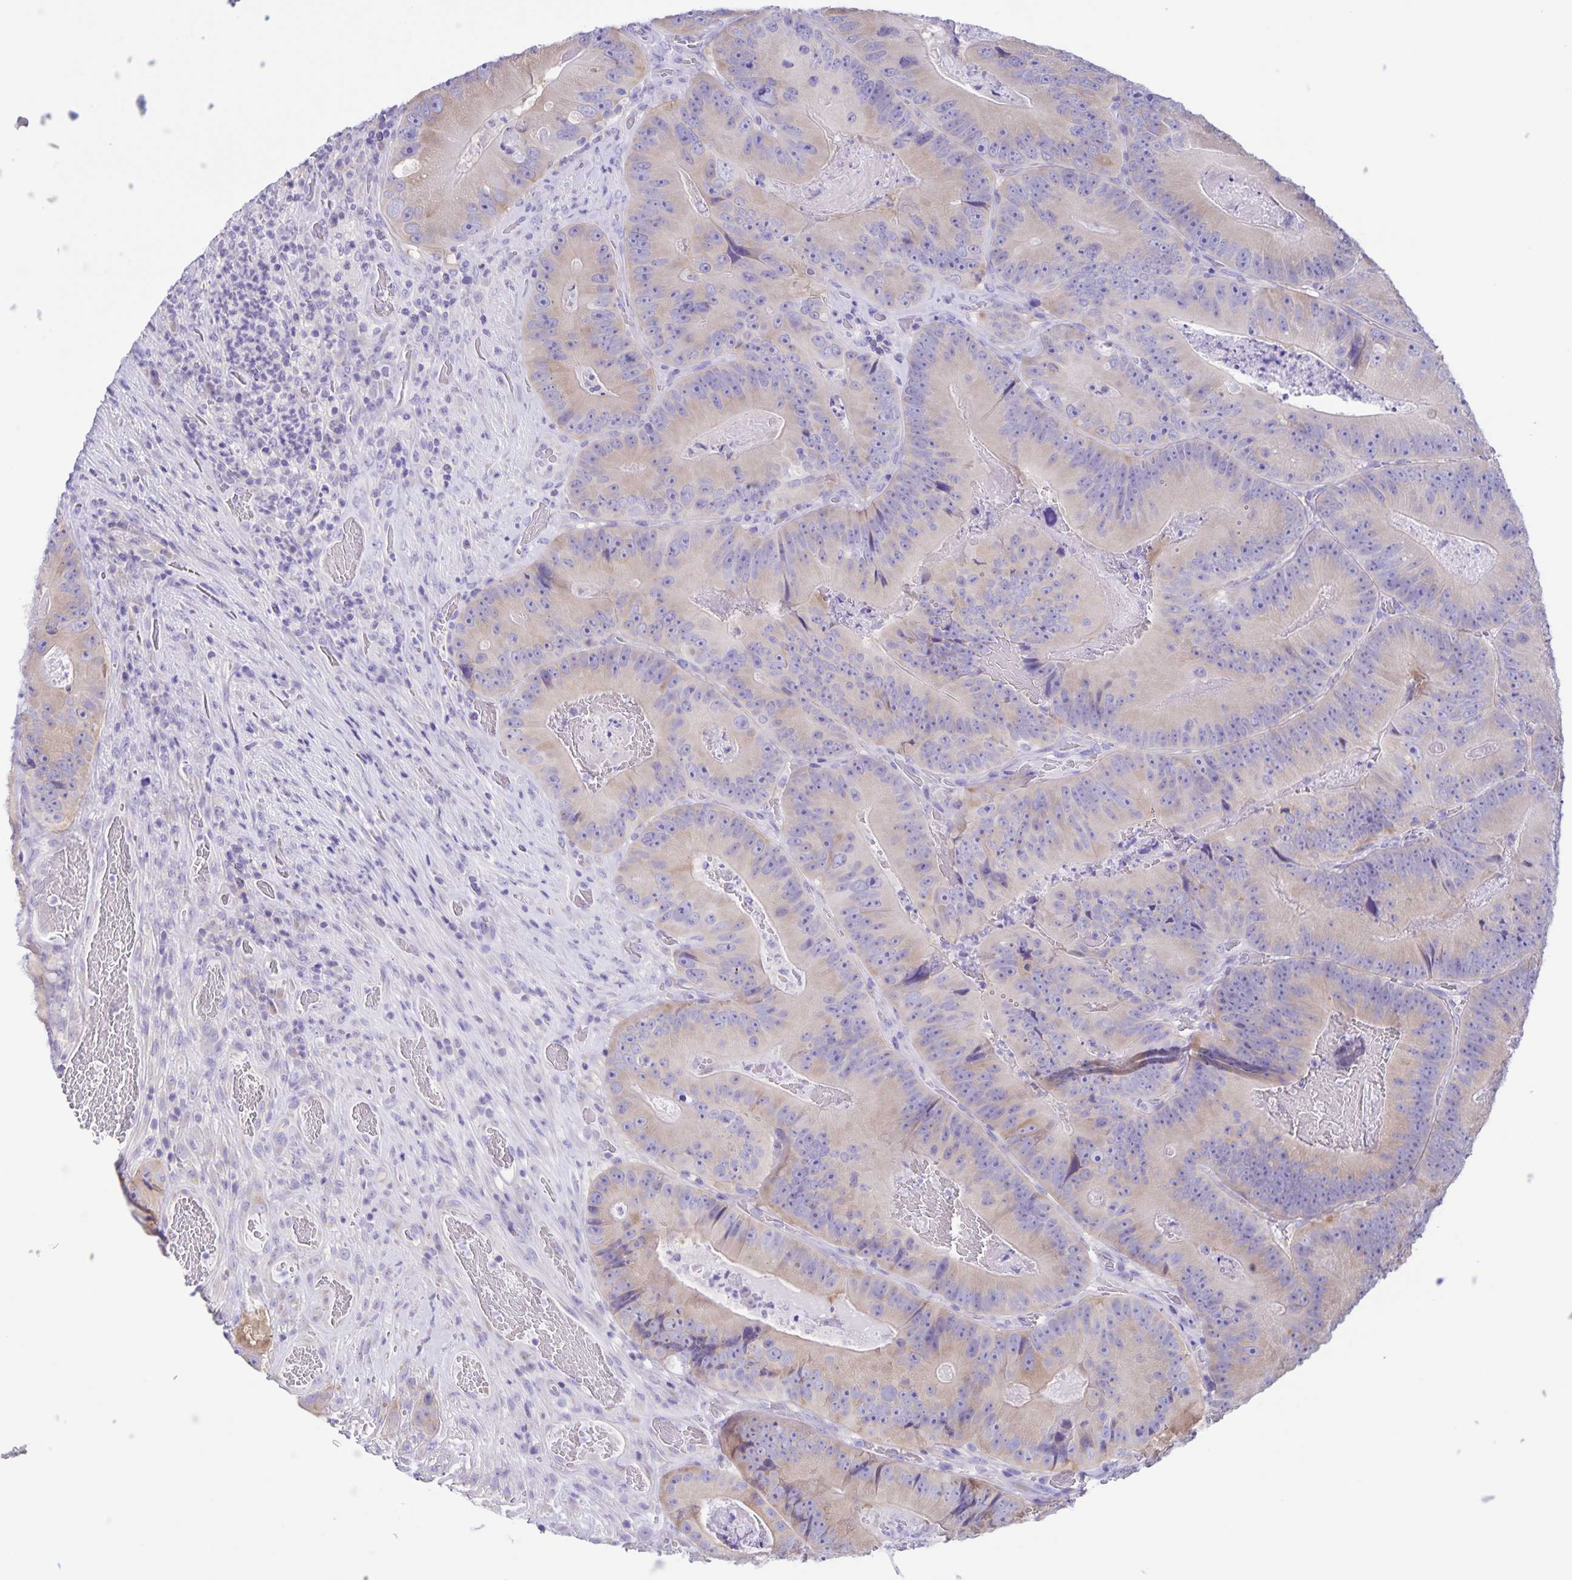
{"staining": {"intensity": "weak", "quantity": "<25%", "location": "cytoplasmic/membranous"}, "tissue": "colorectal cancer", "cell_type": "Tumor cells", "image_type": "cancer", "snomed": [{"axis": "morphology", "description": "Adenocarcinoma, NOS"}, {"axis": "topography", "description": "Colon"}], "caption": "Adenocarcinoma (colorectal) was stained to show a protein in brown. There is no significant staining in tumor cells. (DAB immunohistochemistry (IHC) with hematoxylin counter stain).", "gene": "CAPSL", "patient": {"sex": "female", "age": 86}}